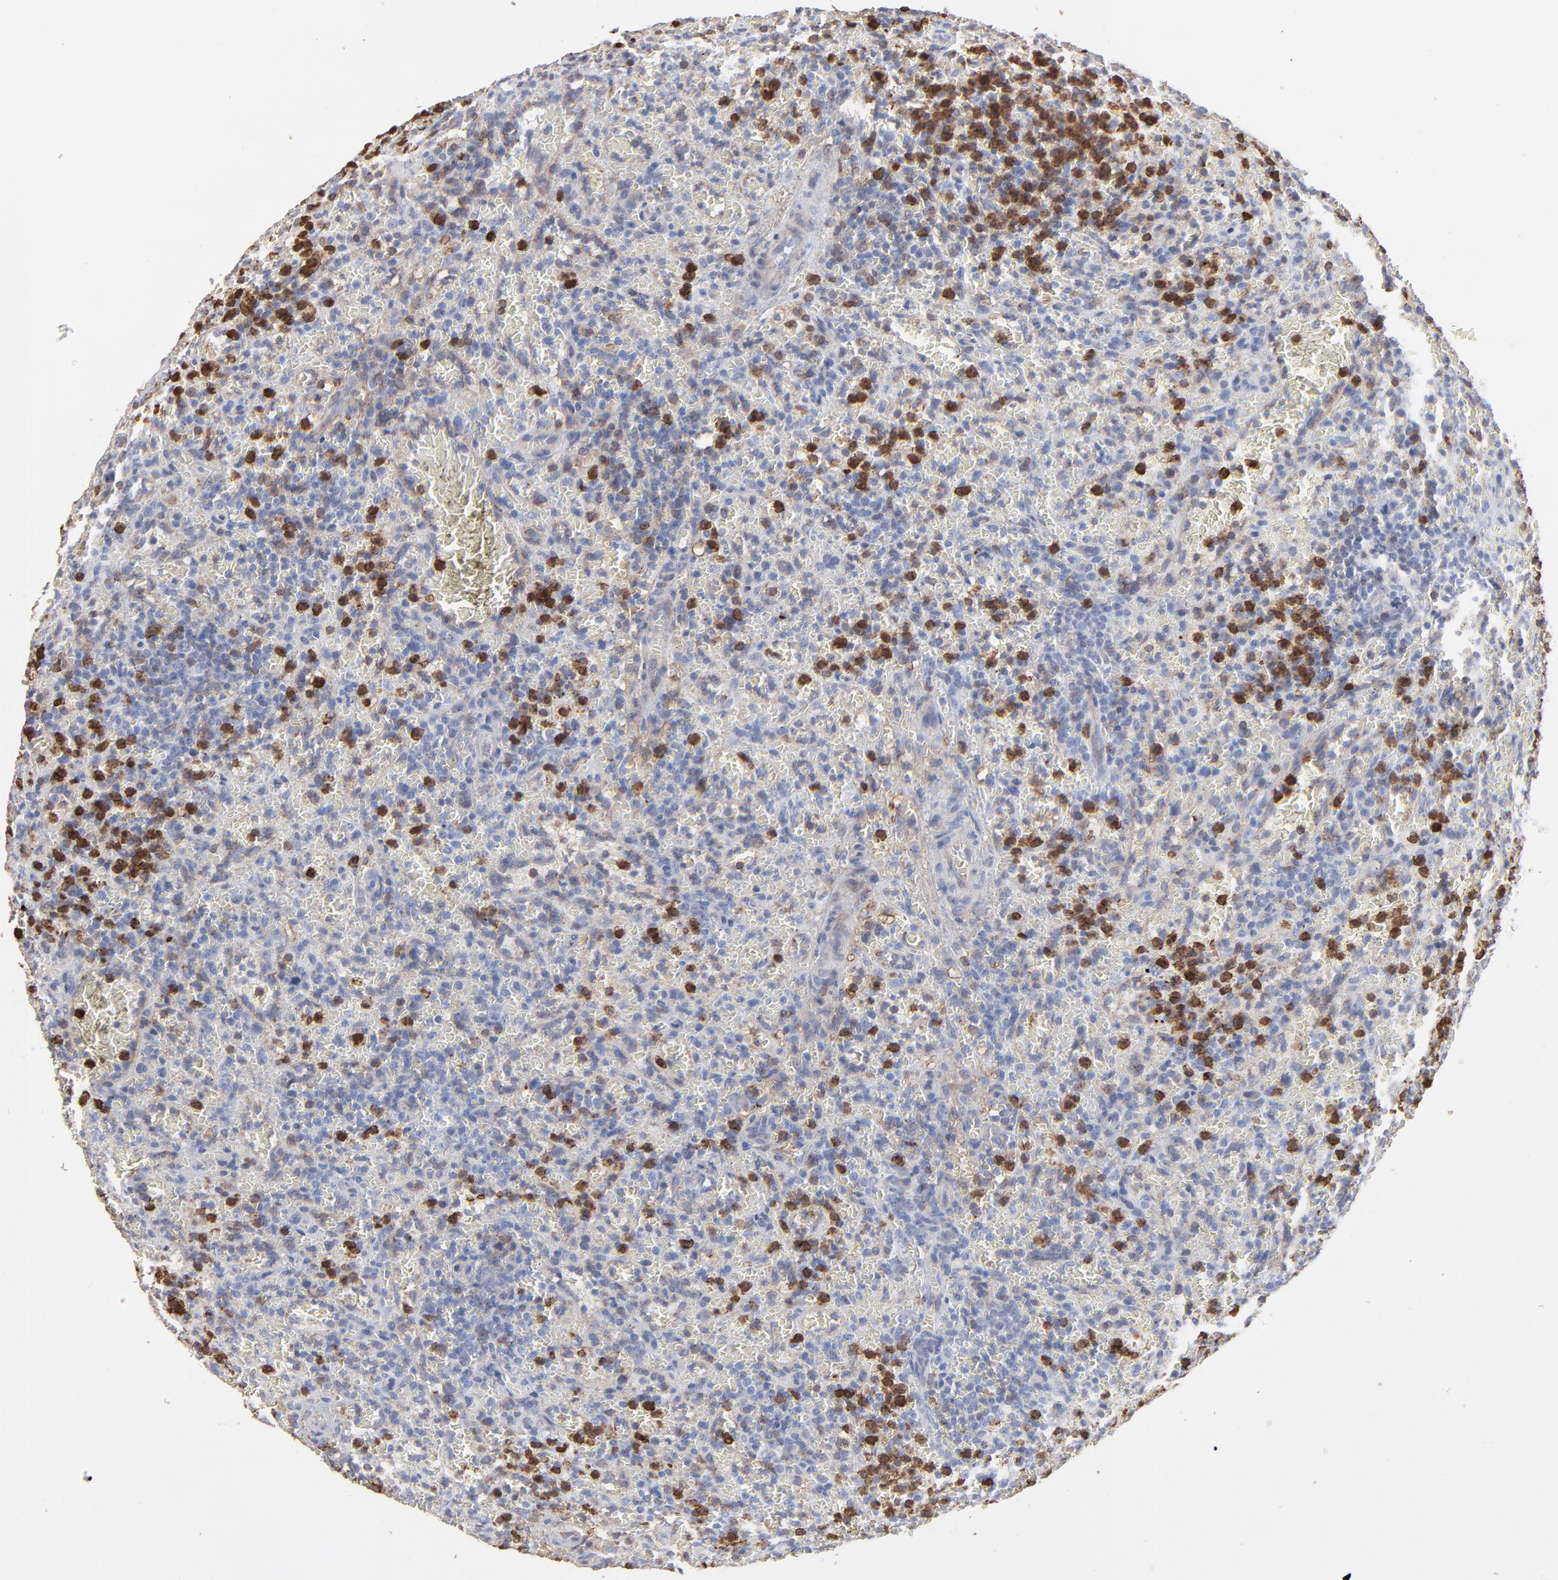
{"staining": {"intensity": "moderate", "quantity": "25%-75%", "location": "nuclear"}, "tissue": "lymphoma", "cell_type": "Tumor cells", "image_type": "cancer", "snomed": [{"axis": "morphology", "description": "Malignant lymphoma, non-Hodgkin's type, Low grade"}, {"axis": "topography", "description": "Spleen"}], "caption": "Immunohistochemical staining of human lymphoma displays medium levels of moderate nuclear protein positivity in approximately 25%-75% of tumor cells. The protein of interest is stained brown, and the nuclei are stained in blue (DAB (3,3'-diaminobenzidine) IHC with brightfield microscopy, high magnification).", "gene": "SLC6A14", "patient": {"sex": "female", "age": 64}}